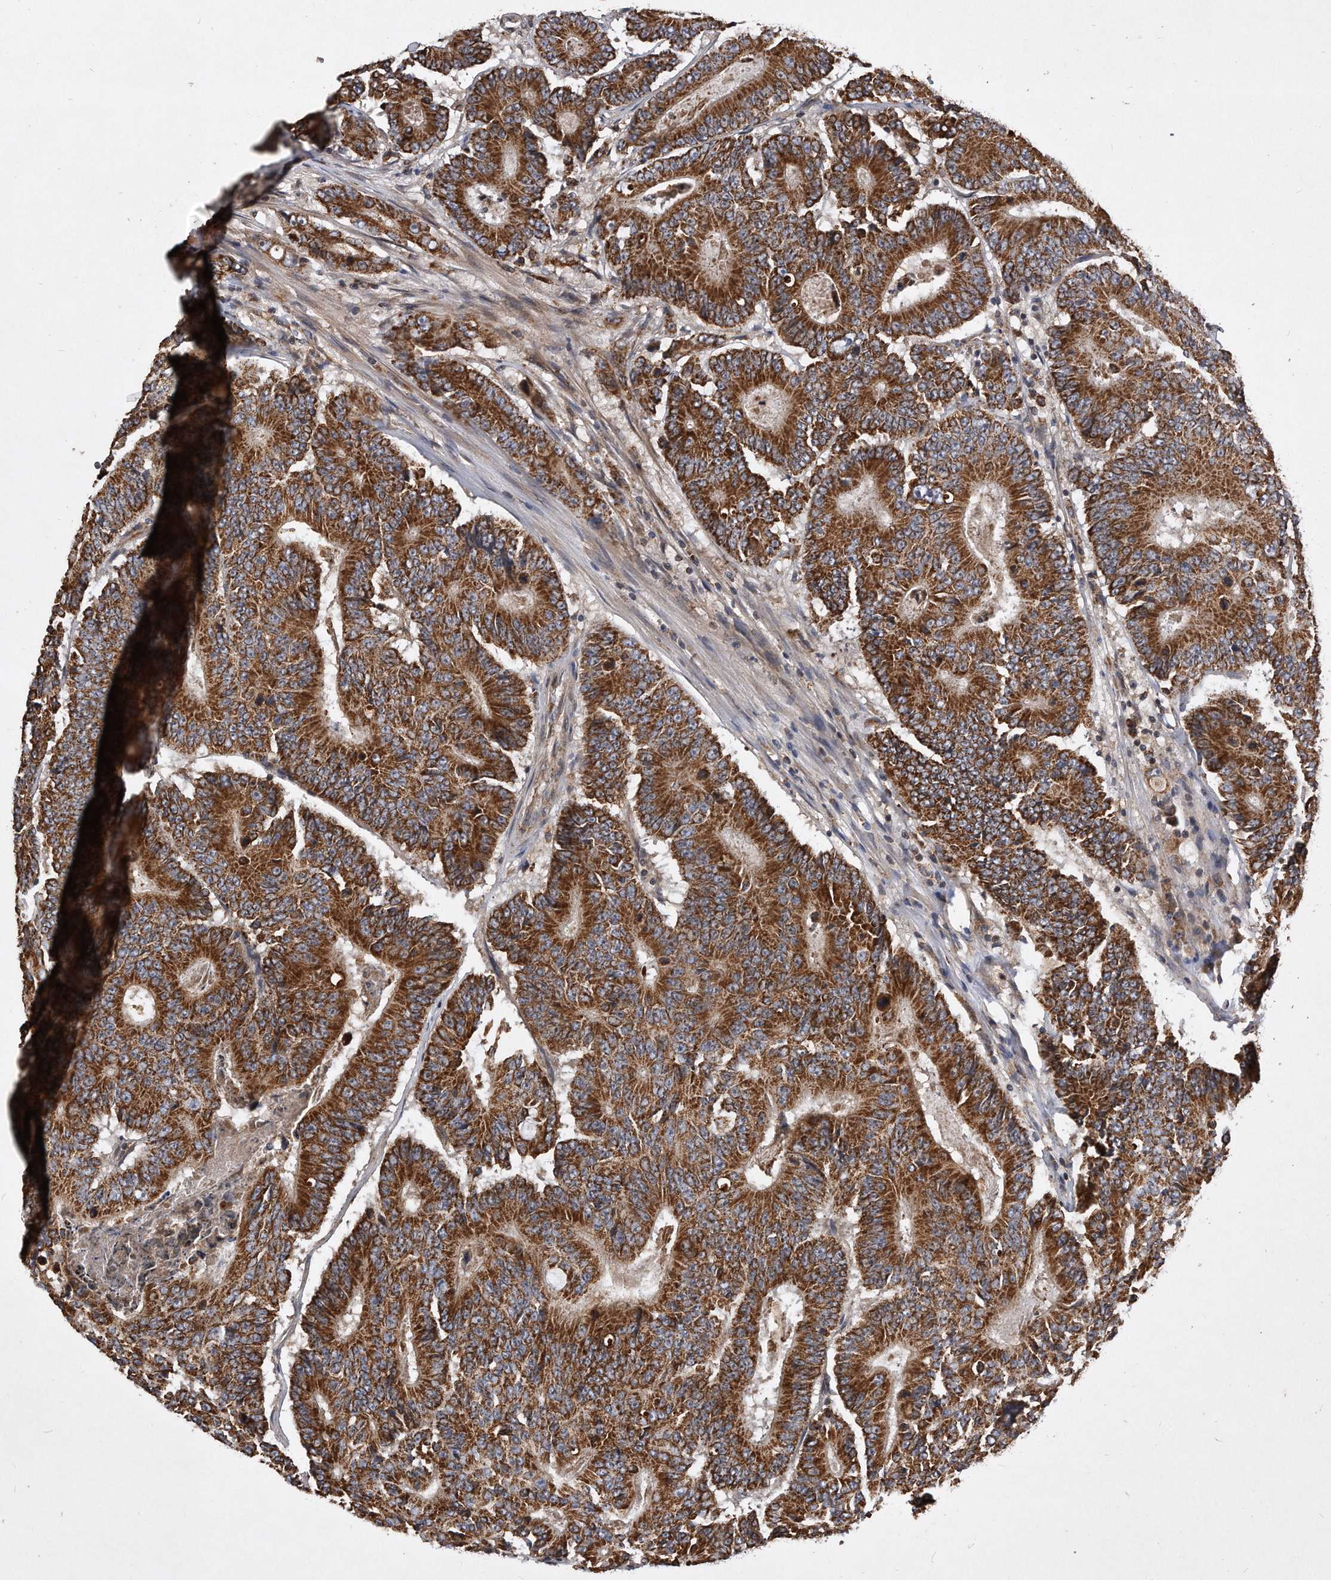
{"staining": {"intensity": "strong", "quantity": ">75%", "location": "cytoplasmic/membranous"}, "tissue": "colorectal cancer", "cell_type": "Tumor cells", "image_type": "cancer", "snomed": [{"axis": "morphology", "description": "Adenocarcinoma, NOS"}, {"axis": "topography", "description": "Colon"}], "caption": "An image of colorectal cancer stained for a protein displays strong cytoplasmic/membranous brown staining in tumor cells. (IHC, brightfield microscopy, high magnification).", "gene": "PPP5C", "patient": {"sex": "male", "age": 83}}